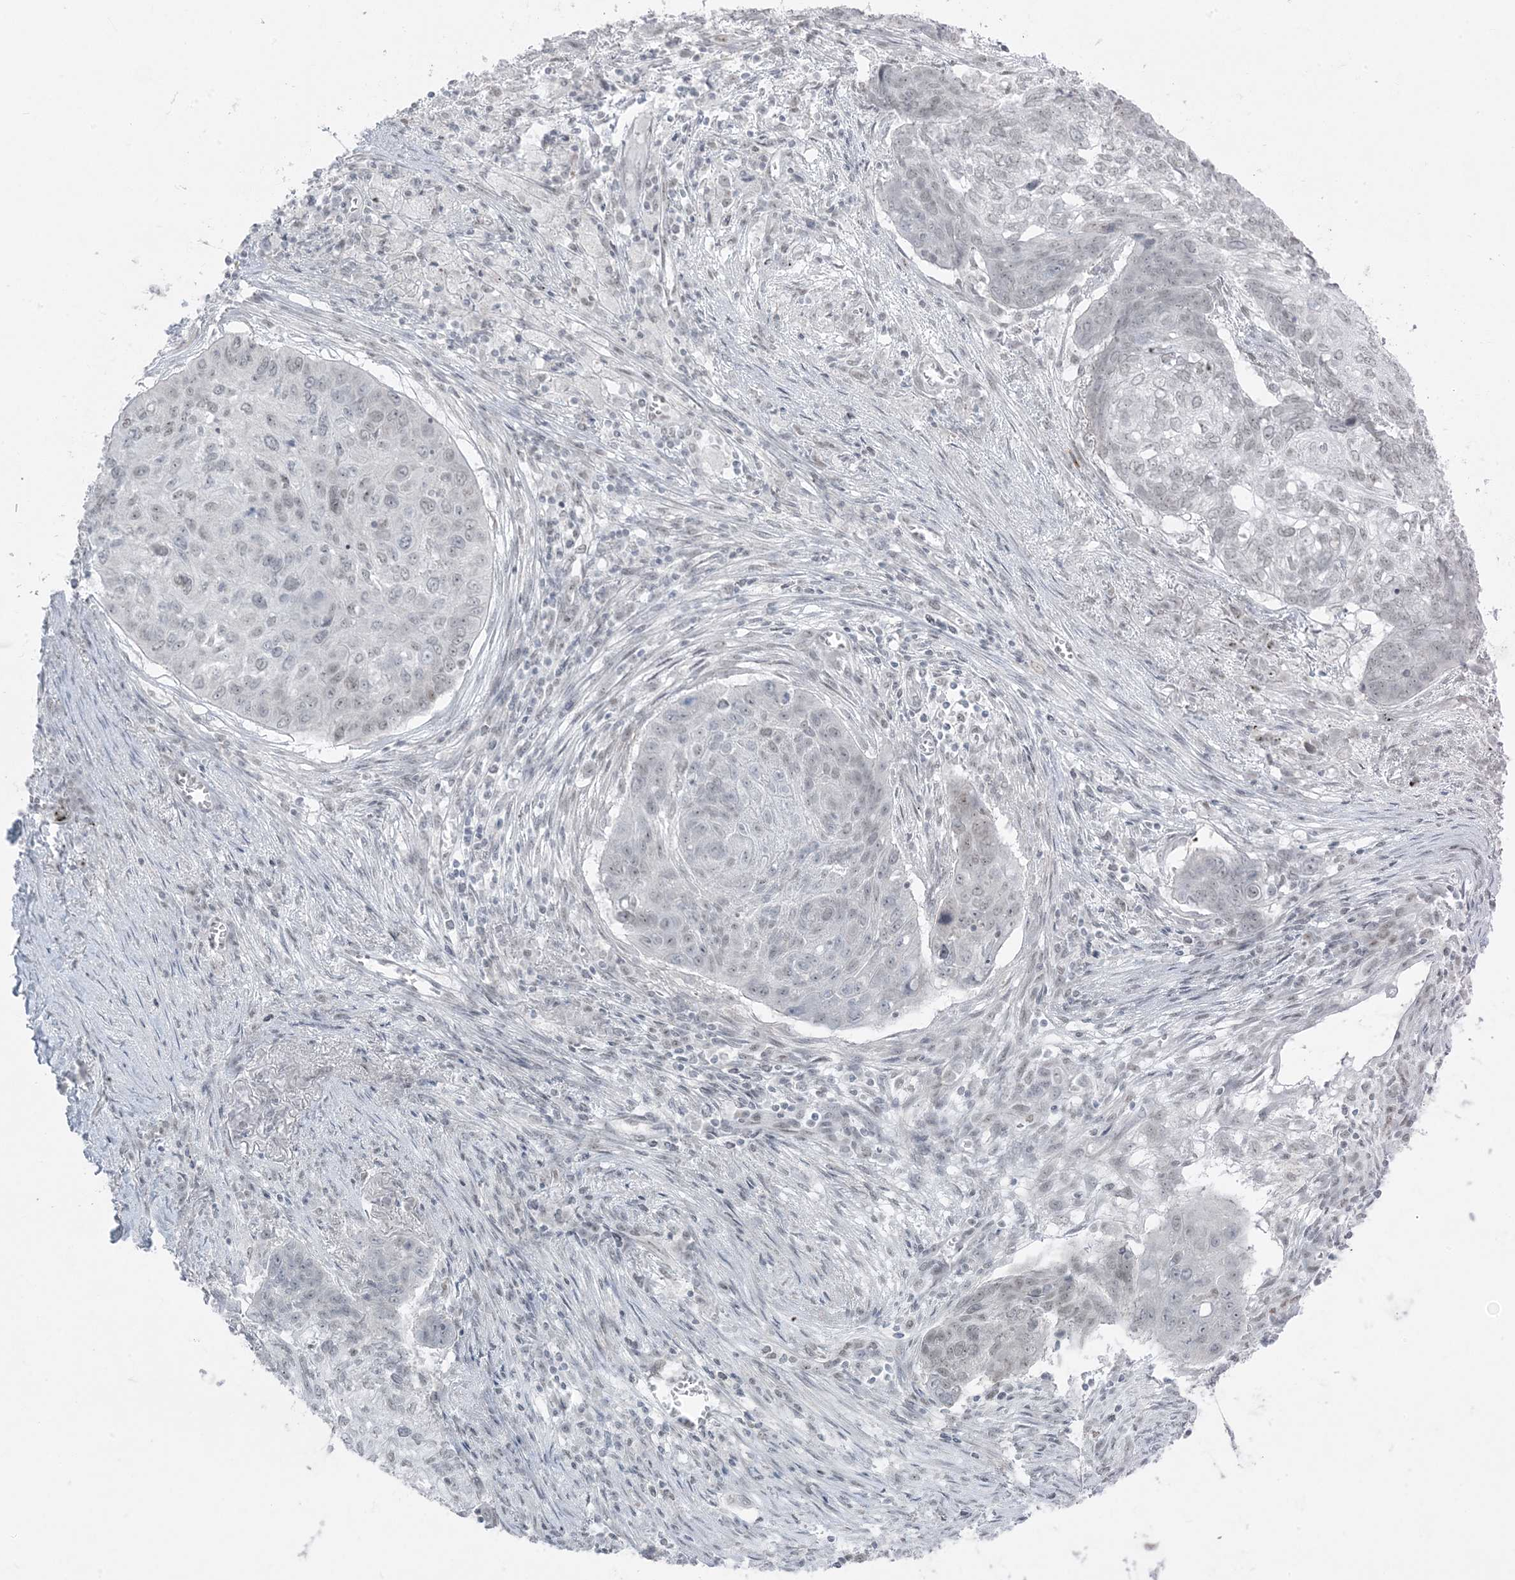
{"staining": {"intensity": "negative", "quantity": "none", "location": "none"}, "tissue": "lung cancer", "cell_type": "Tumor cells", "image_type": "cancer", "snomed": [{"axis": "morphology", "description": "Squamous cell carcinoma, NOS"}, {"axis": "topography", "description": "Lung"}], "caption": "An image of lung cancer (squamous cell carcinoma) stained for a protein displays no brown staining in tumor cells.", "gene": "ZNF787", "patient": {"sex": "female", "age": 63}}